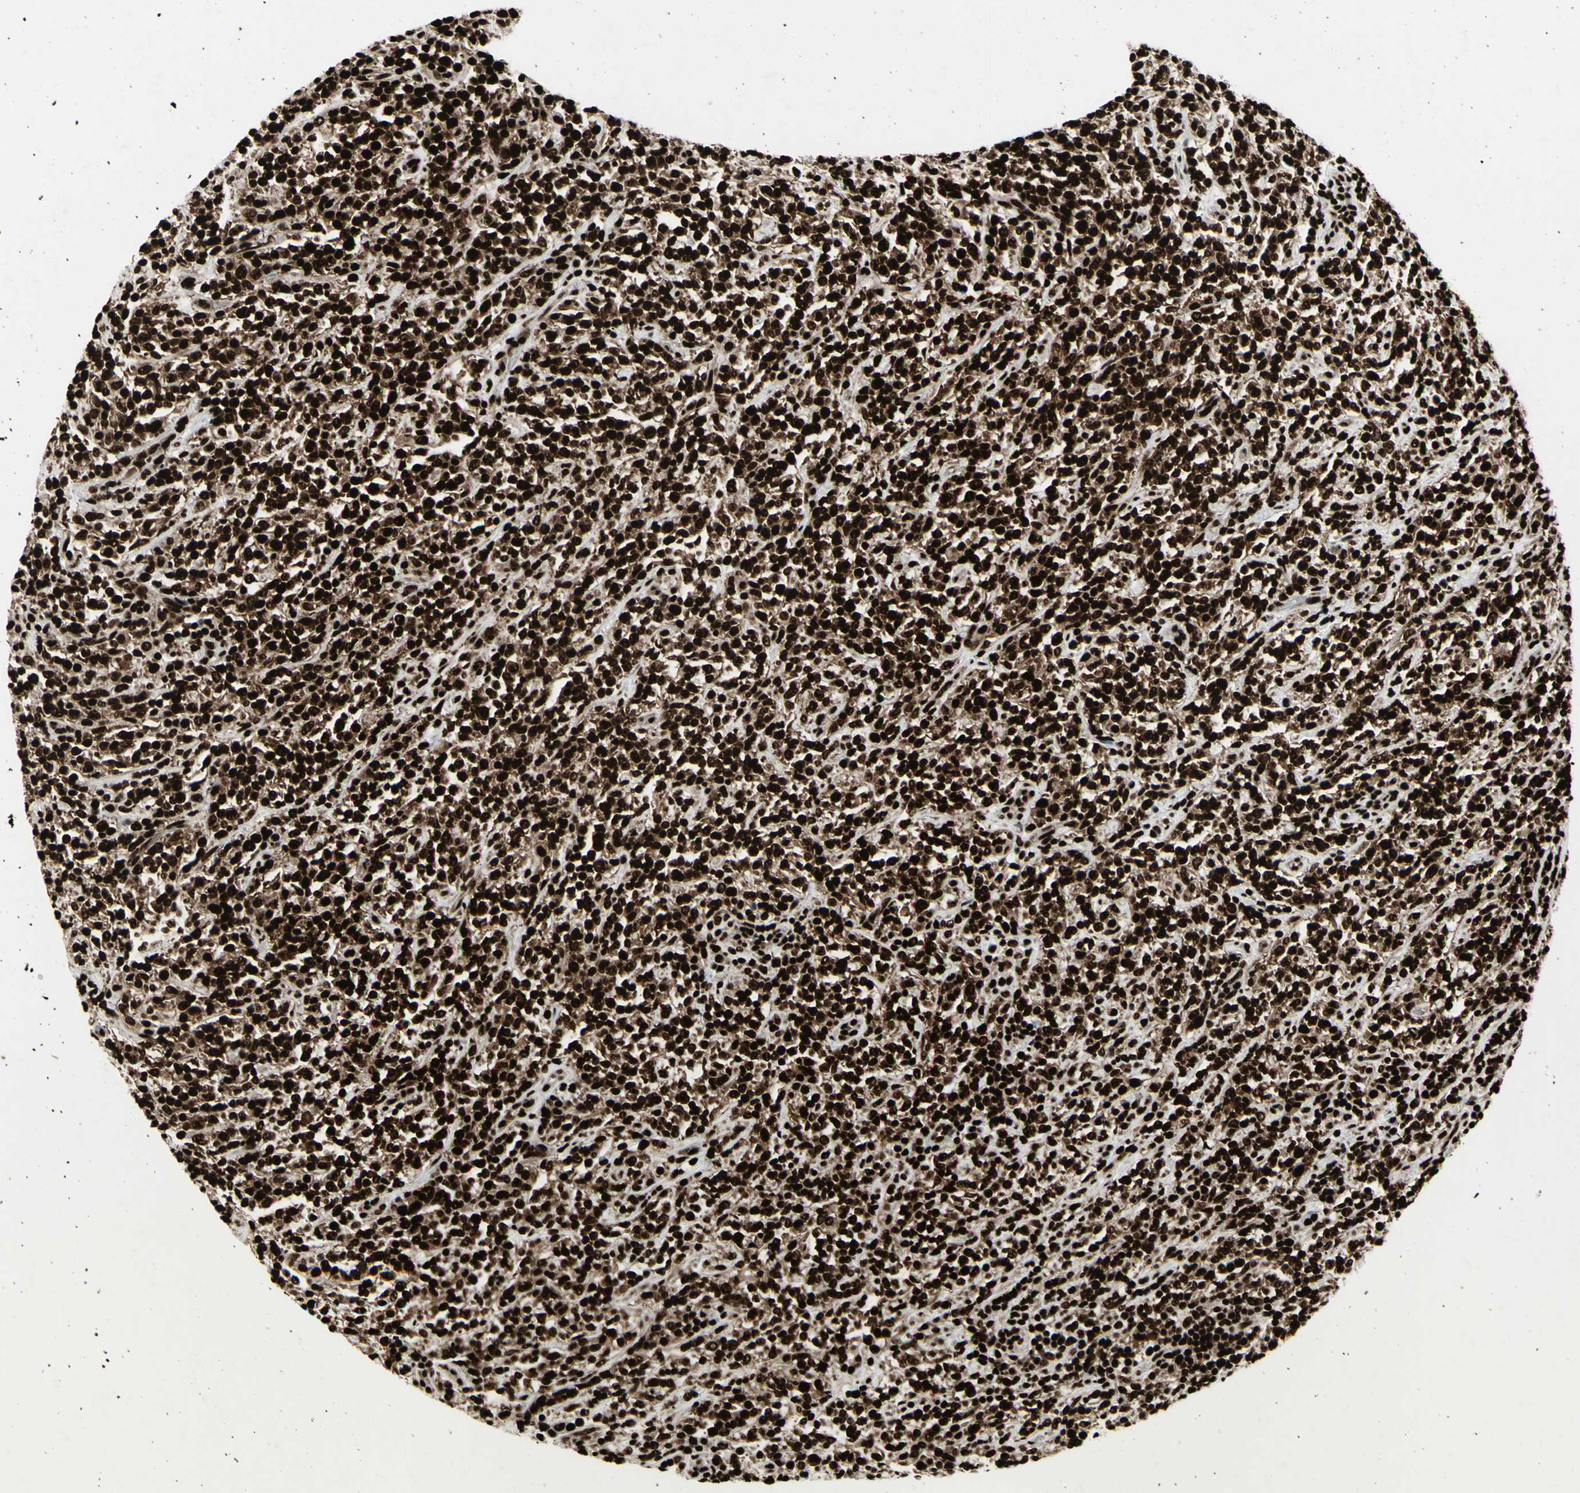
{"staining": {"intensity": "strong", "quantity": ">75%", "location": "cytoplasmic/membranous,nuclear"}, "tissue": "lymphoma", "cell_type": "Tumor cells", "image_type": "cancer", "snomed": [{"axis": "morphology", "description": "Malignant lymphoma, non-Hodgkin's type, High grade"}, {"axis": "topography", "description": "Soft tissue"}], "caption": "High-power microscopy captured an IHC photomicrograph of lymphoma, revealing strong cytoplasmic/membranous and nuclear expression in about >75% of tumor cells.", "gene": "U2AF2", "patient": {"sex": "male", "age": 18}}